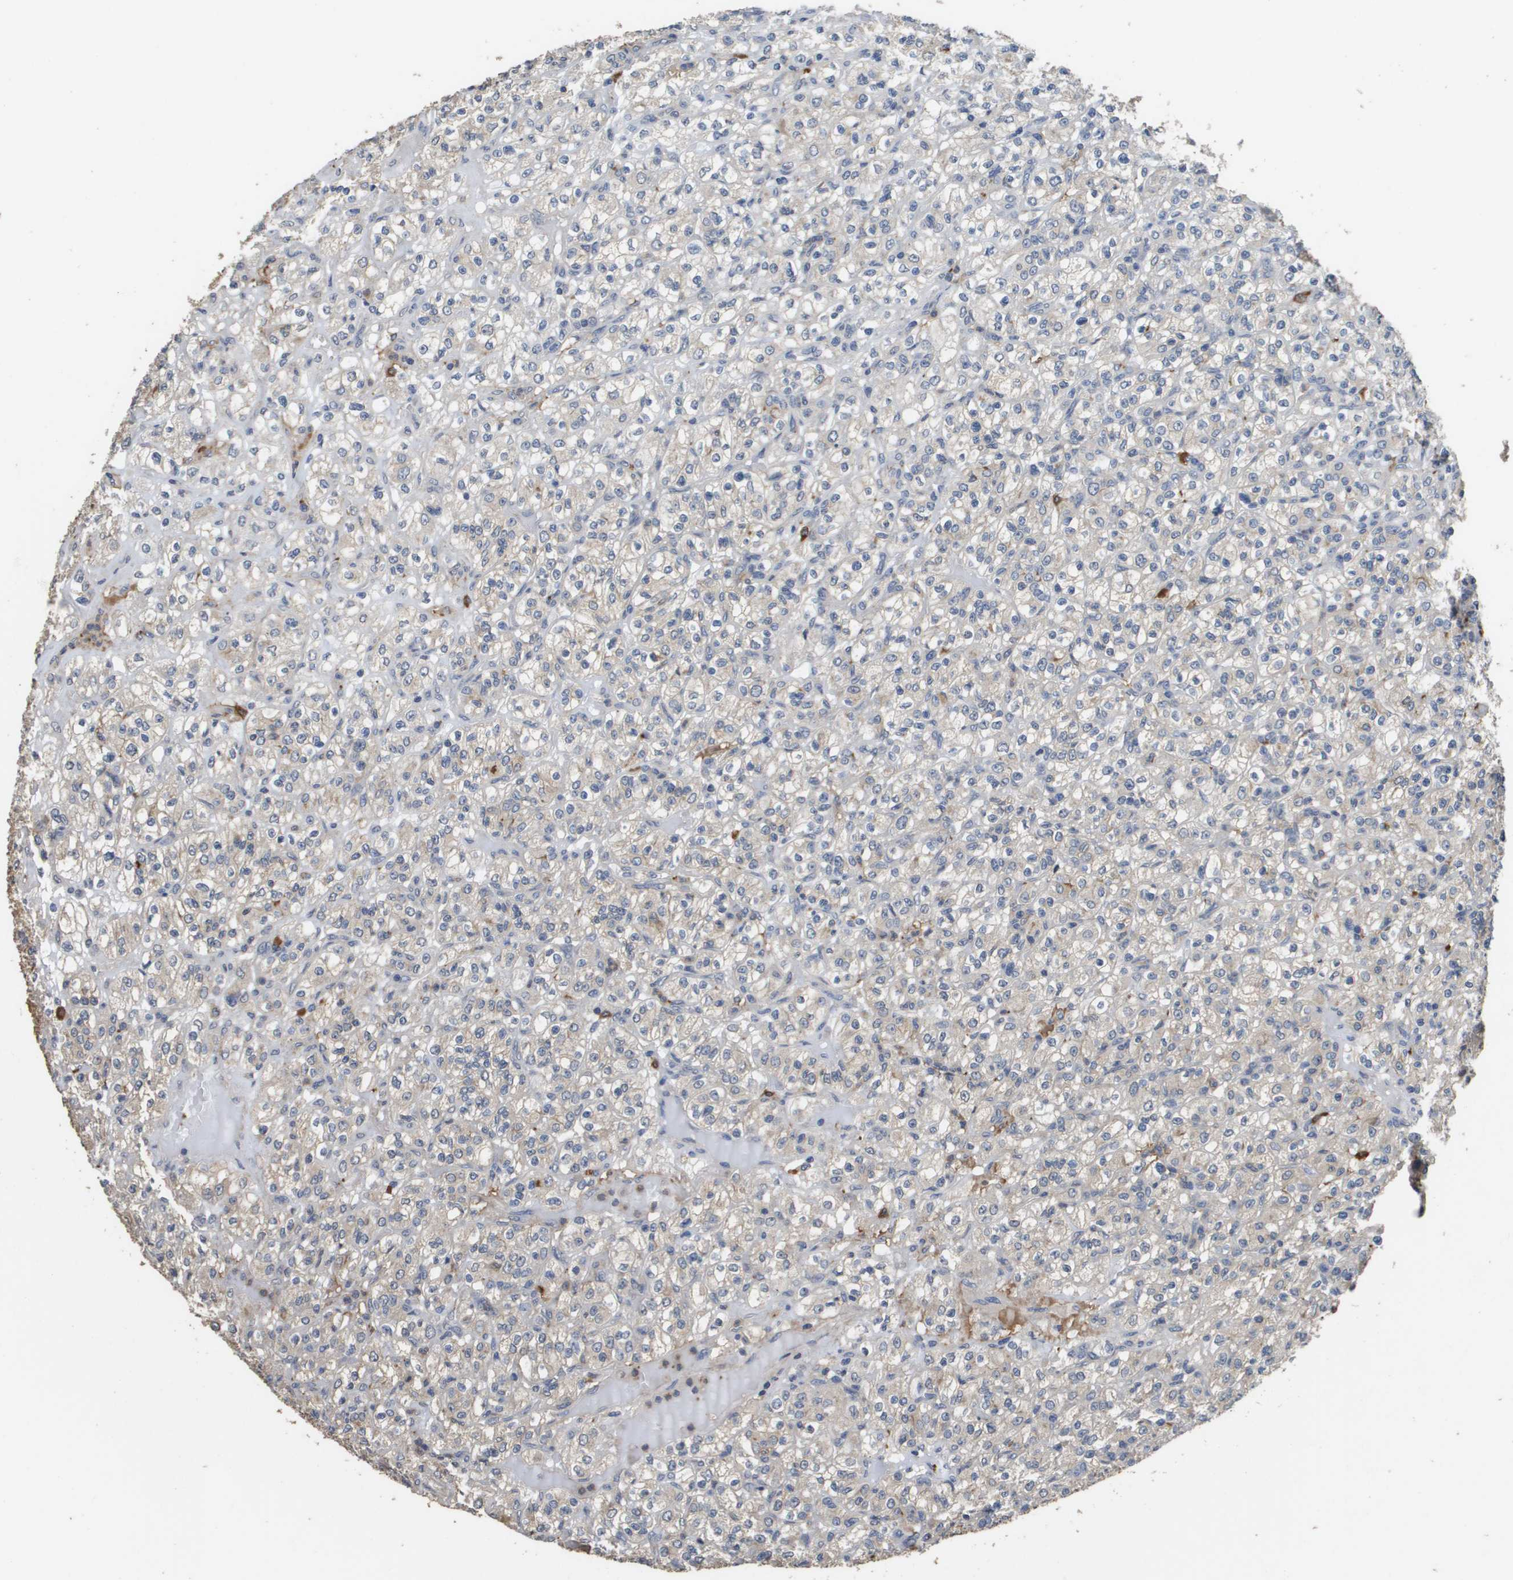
{"staining": {"intensity": "weak", "quantity": "<25%", "location": "cytoplasmic/membranous"}, "tissue": "renal cancer", "cell_type": "Tumor cells", "image_type": "cancer", "snomed": [{"axis": "morphology", "description": "Normal tissue, NOS"}, {"axis": "morphology", "description": "Adenocarcinoma, NOS"}, {"axis": "topography", "description": "Kidney"}], "caption": "Tumor cells are negative for protein expression in human renal cancer (adenocarcinoma).", "gene": "RAB27B", "patient": {"sex": "female", "age": 72}}